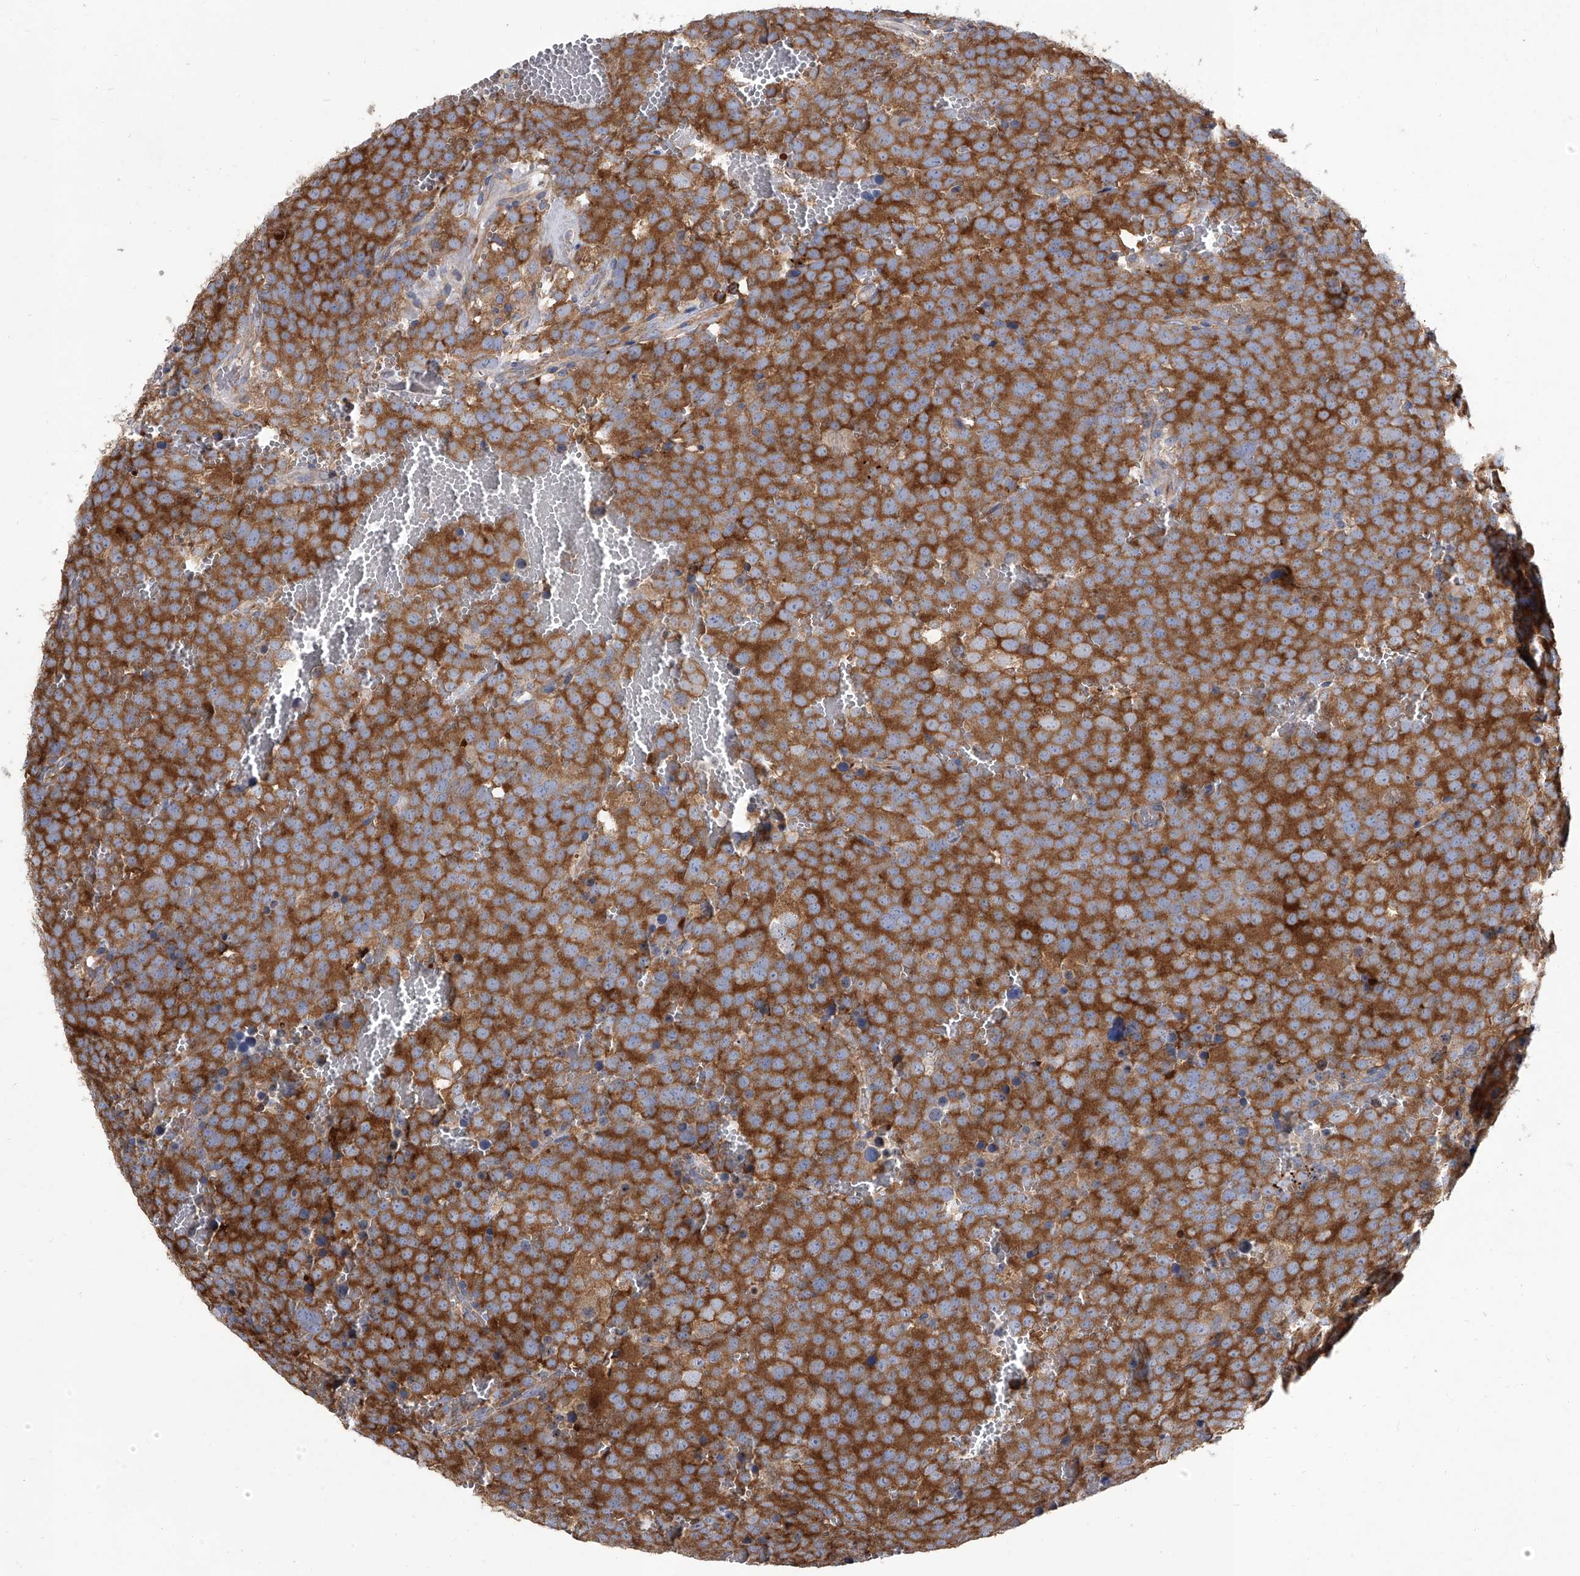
{"staining": {"intensity": "strong", "quantity": ">75%", "location": "cytoplasmic/membranous"}, "tissue": "testis cancer", "cell_type": "Tumor cells", "image_type": "cancer", "snomed": [{"axis": "morphology", "description": "Seminoma, NOS"}, {"axis": "topography", "description": "Testis"}], "caption": "A brown stain highlights strong cytoplasmic/membranous staining of a protein in human testis seminoma tumor cells.", "gene": "EIF2S2", "patient": {"sex": "male", "age": 71}}